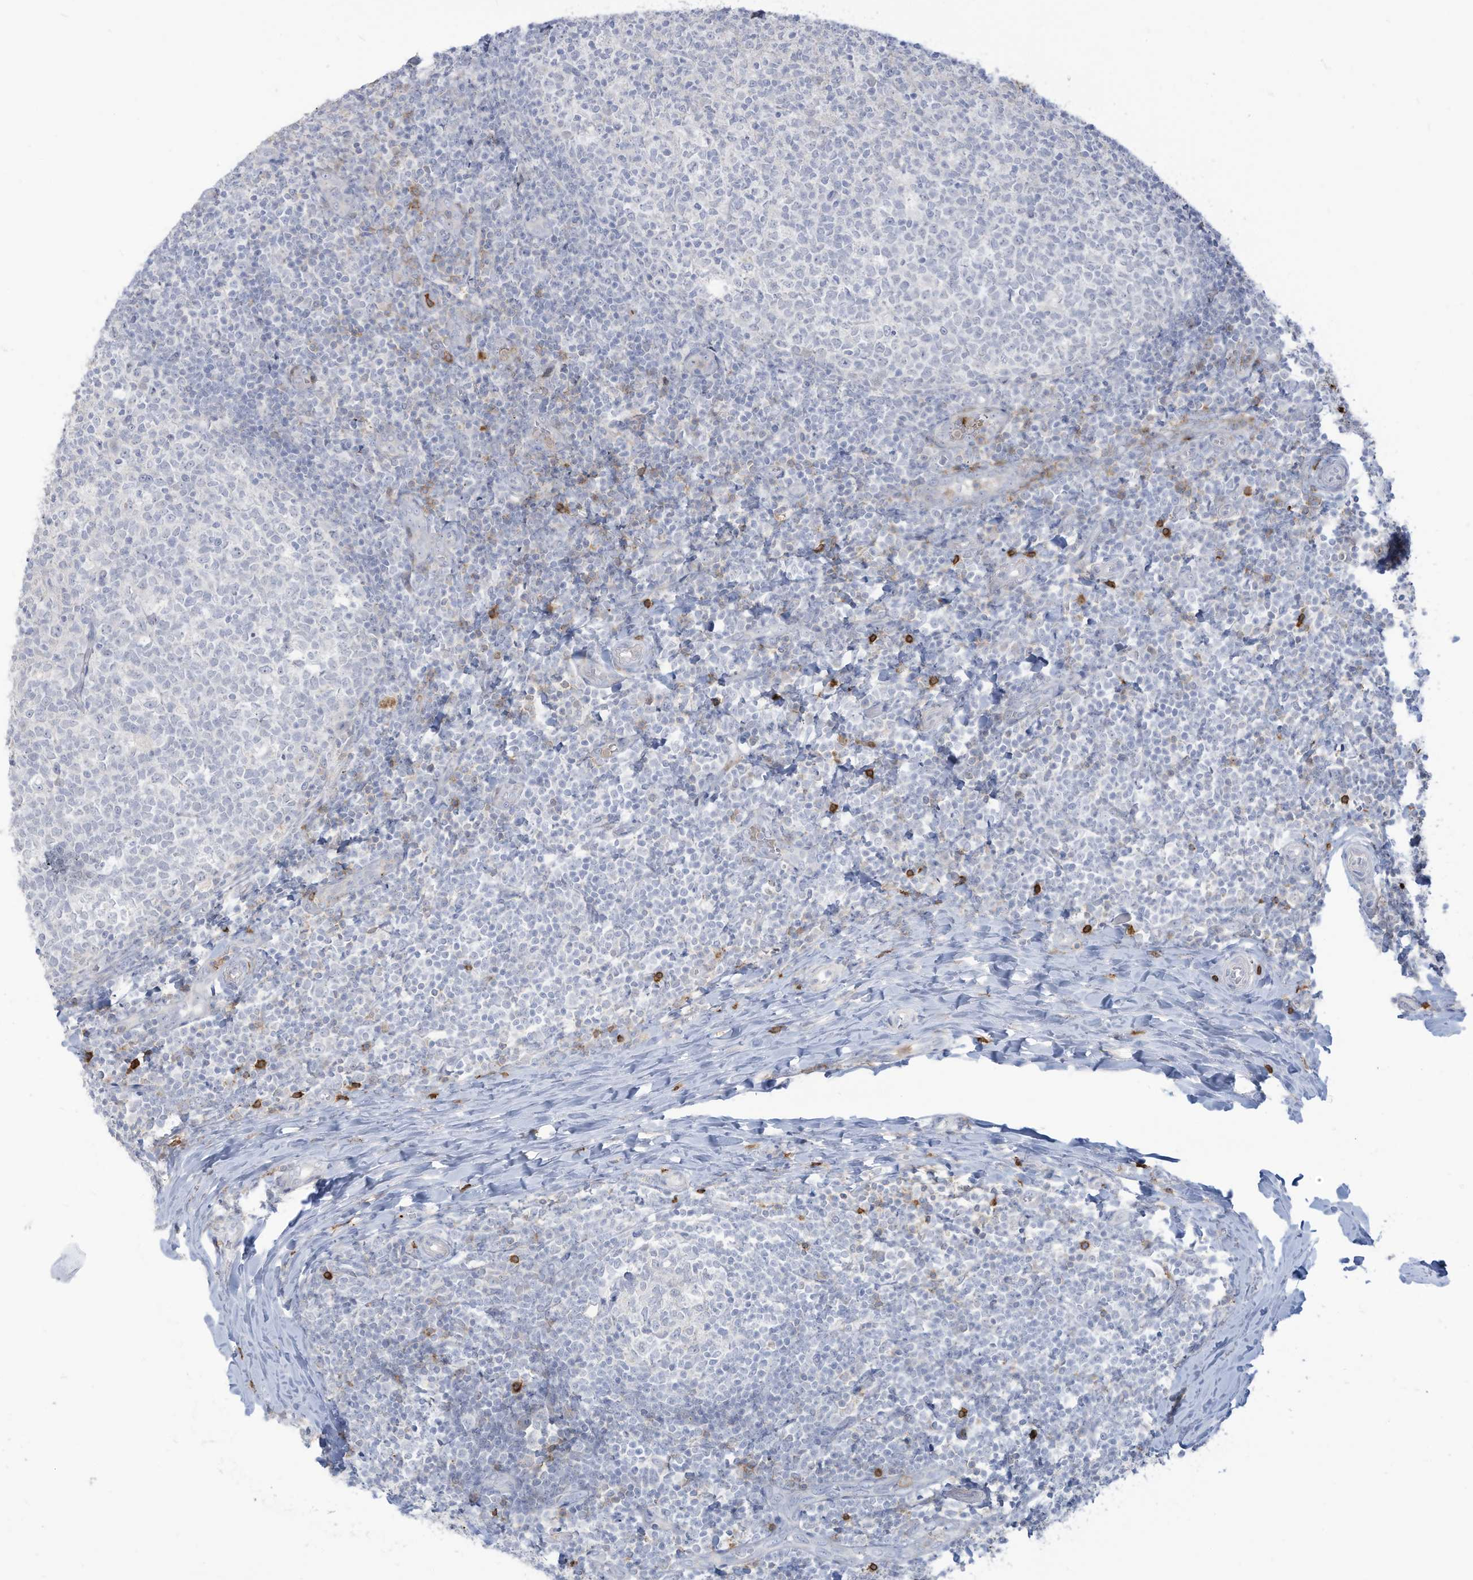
{"staining": {"intensity": "negative", "quantity": "none", "location": "none"}, "tissue": "tonsil", "cell_type": "Germinal center cells", "image_type": "normal", "snomed": [{"axis": "morphology", "description": "Normal tissue, NOS"}, {"axis": "topography", "description": "Tonsil"}], "caption": "The IHC histopathology image has no significant expression in germinal center cells of tonsil.", "gene": "NOTO", "patient": {"sex": "female", "age": 19}}